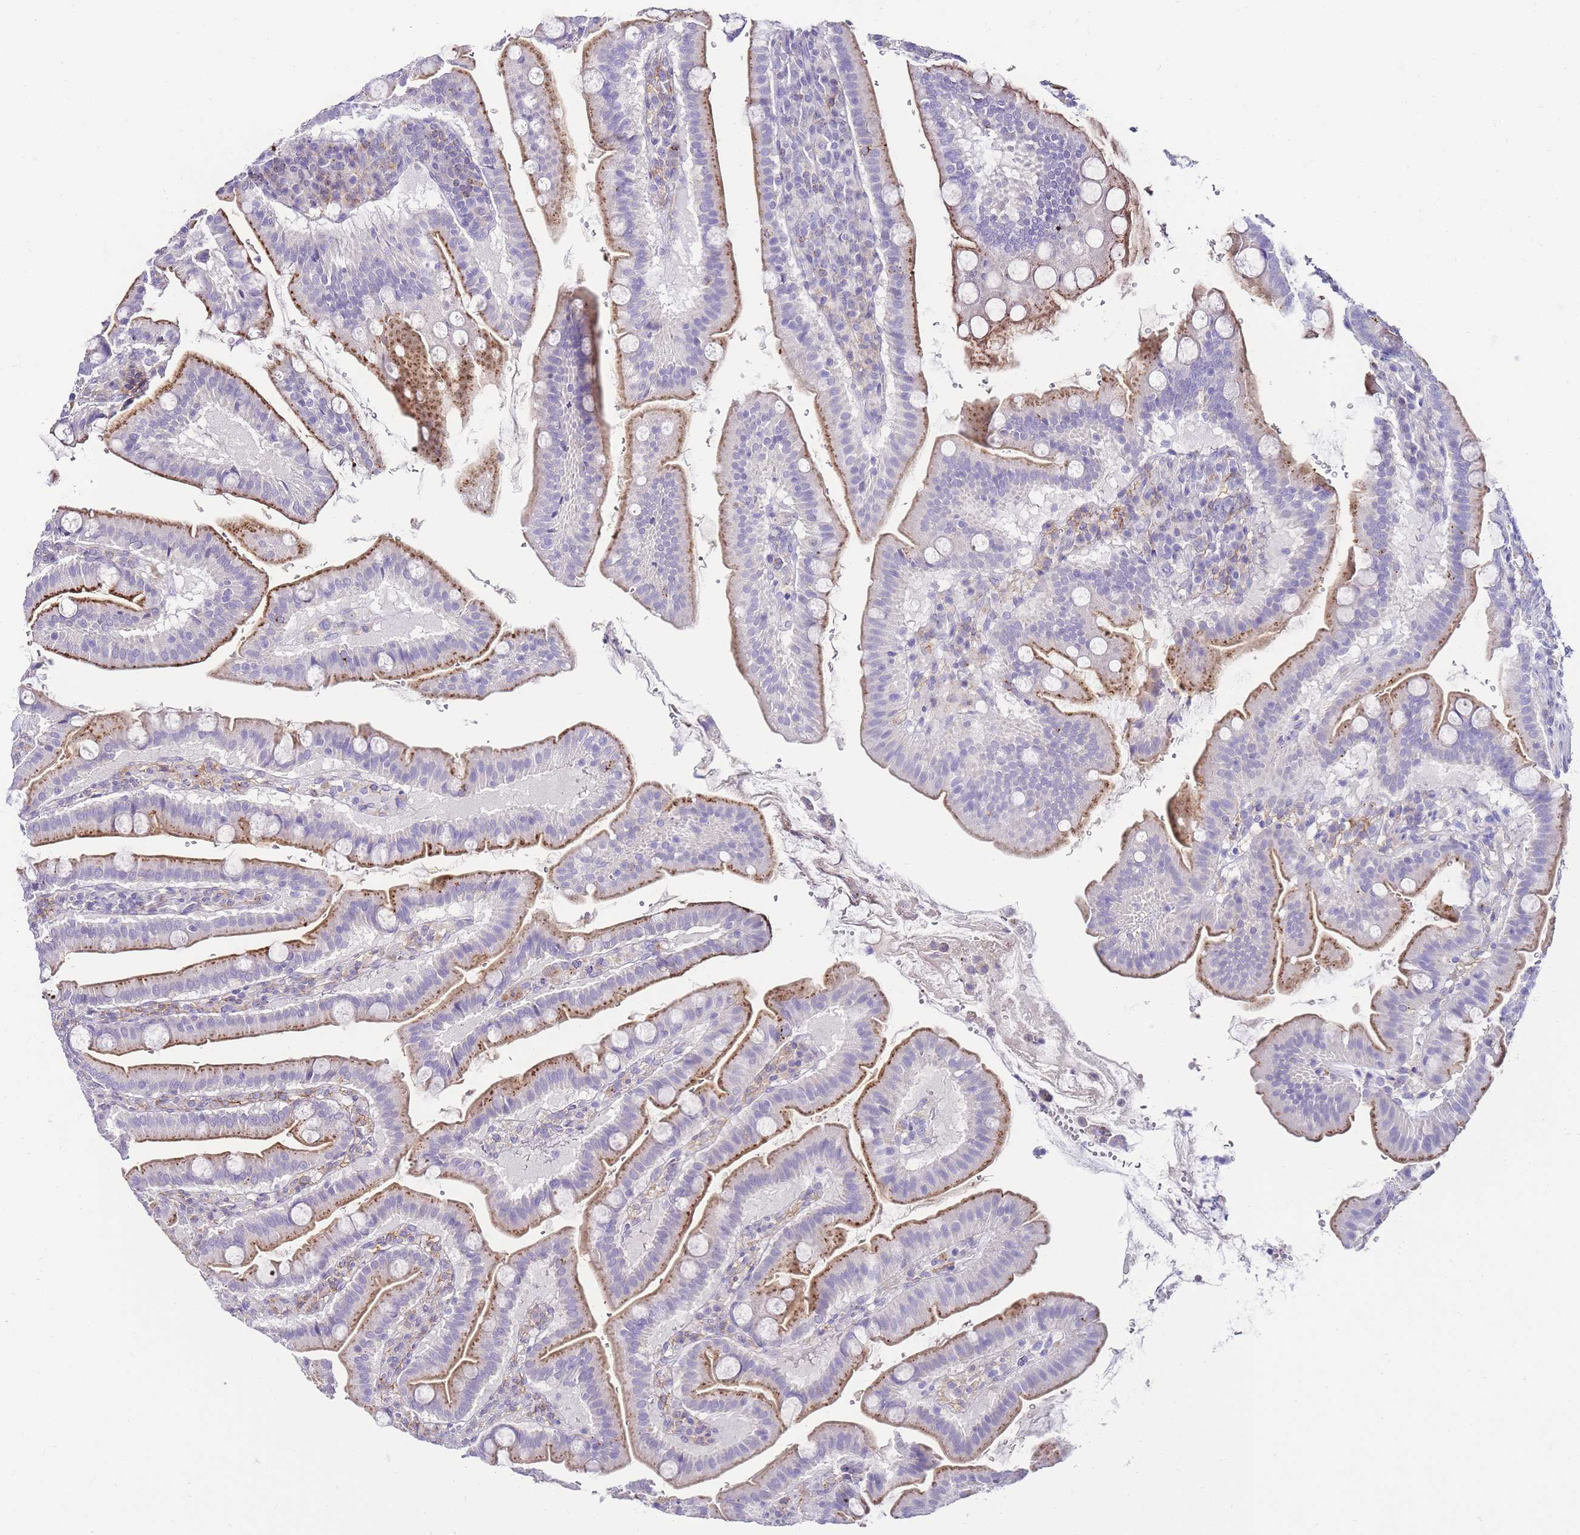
{"staining": {"intensity": "moderate", "quantity": "25%-75%", "location": "cytoplasmic/membranous"}, "tissue": "duodenum", "cell_type": "Glandular cells", "image_type": "normal", "snomed": [{"axis": "morphology", "description": "Normal tissue, NOS"}, {"axis": "morphology", "description": "Adenocarcinoma, NOS"}, {"axis": "topography", "description": "Pancreas"}, {"axis": "topography", "description": "Duodenum"}], "caption": "About 25%-75% of glandular cells in benign human duodenum reveal moderate cytoplasmic/membranous protein expression as visualized by brown immunohistochemical staining.", "gene": "DPP4", "patient": {"sex": "male", "age": 50}}